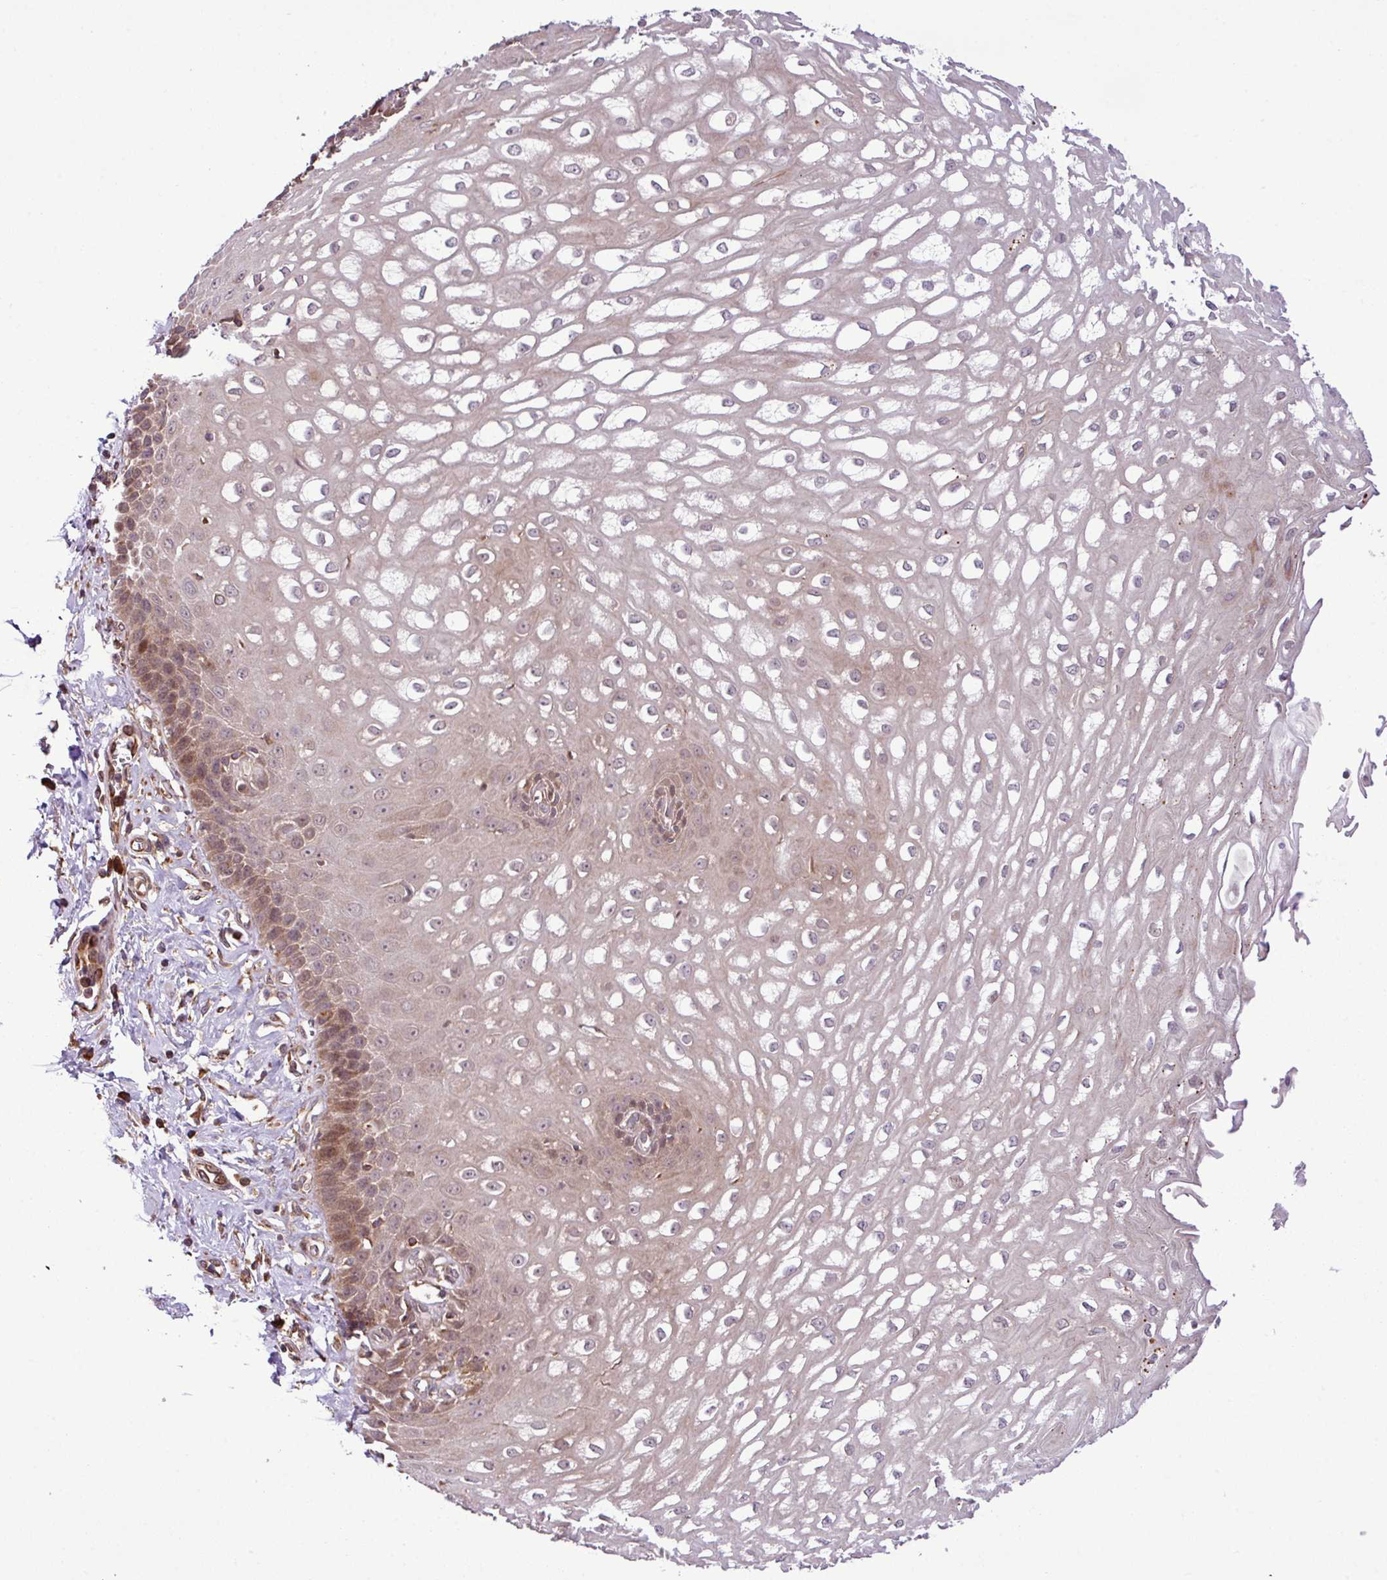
{"staining": {"intensity": "moderate", "quantity": "25%-75%", "location": "cytoplasmic/membranous,nuclear"}, "tissue": "esophagus", "cell_type": "Squamous epithelial cells", "image_type": "normal", "snomed": [{"axis": "morphology", "description": "Normal tissue, NOS"}, {"axis": "topography", "description": "Esophagus"}], "caption": "Protein expression by immunohistochemistry (IHC) exhibits moderate cytoplasmic/membranous,nuclear positivity in approximately 25%-75% of squamous epithelial cells in benign esophagus. (brown staining indicates protein expression, while blue staining denotes nuclei).", "gene": "DLGAP4", "patient": {"sex": "male", "age": 67}}